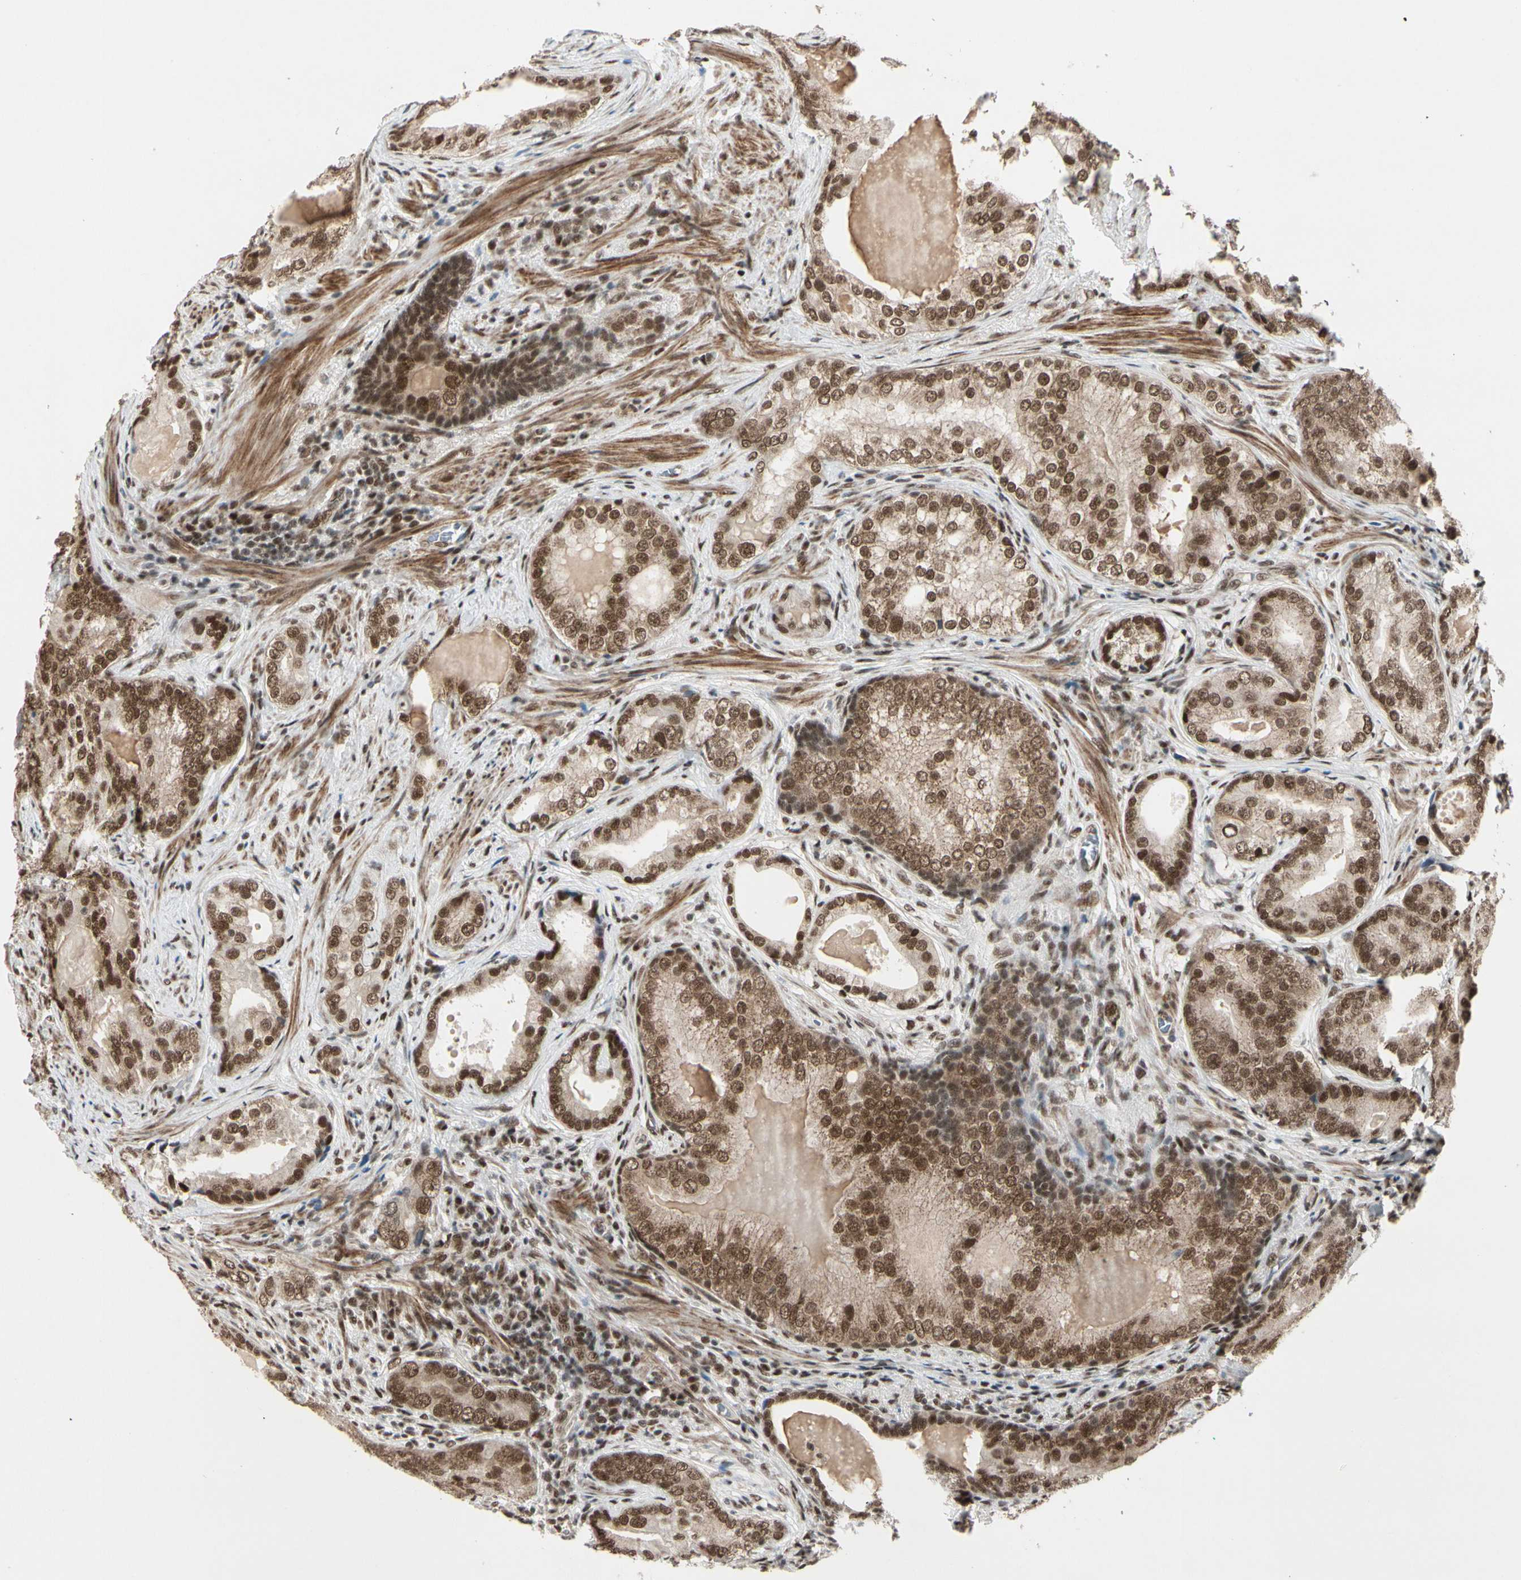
{"staining": {"intensity": "strong", "quantity": ">75%", "location": "nuclear"}, "tissue": "prostate cancer", "cell_type": "Tumor cells", "image_type": "cancer", "snomed": [{"axis": "morphology", "description": "Adenocarcinoma, High grade"}, {"axis": "topography", "description": "Prostate"}], "caption": "Human prostate adenocarcinoma (high-grade) stained for a protein (brown) displays strong nuclear positive positivity in approximately >75% of tumor cells.", "gene": "CHAMP1", "patient": {"sex": "male", "age": 66}}